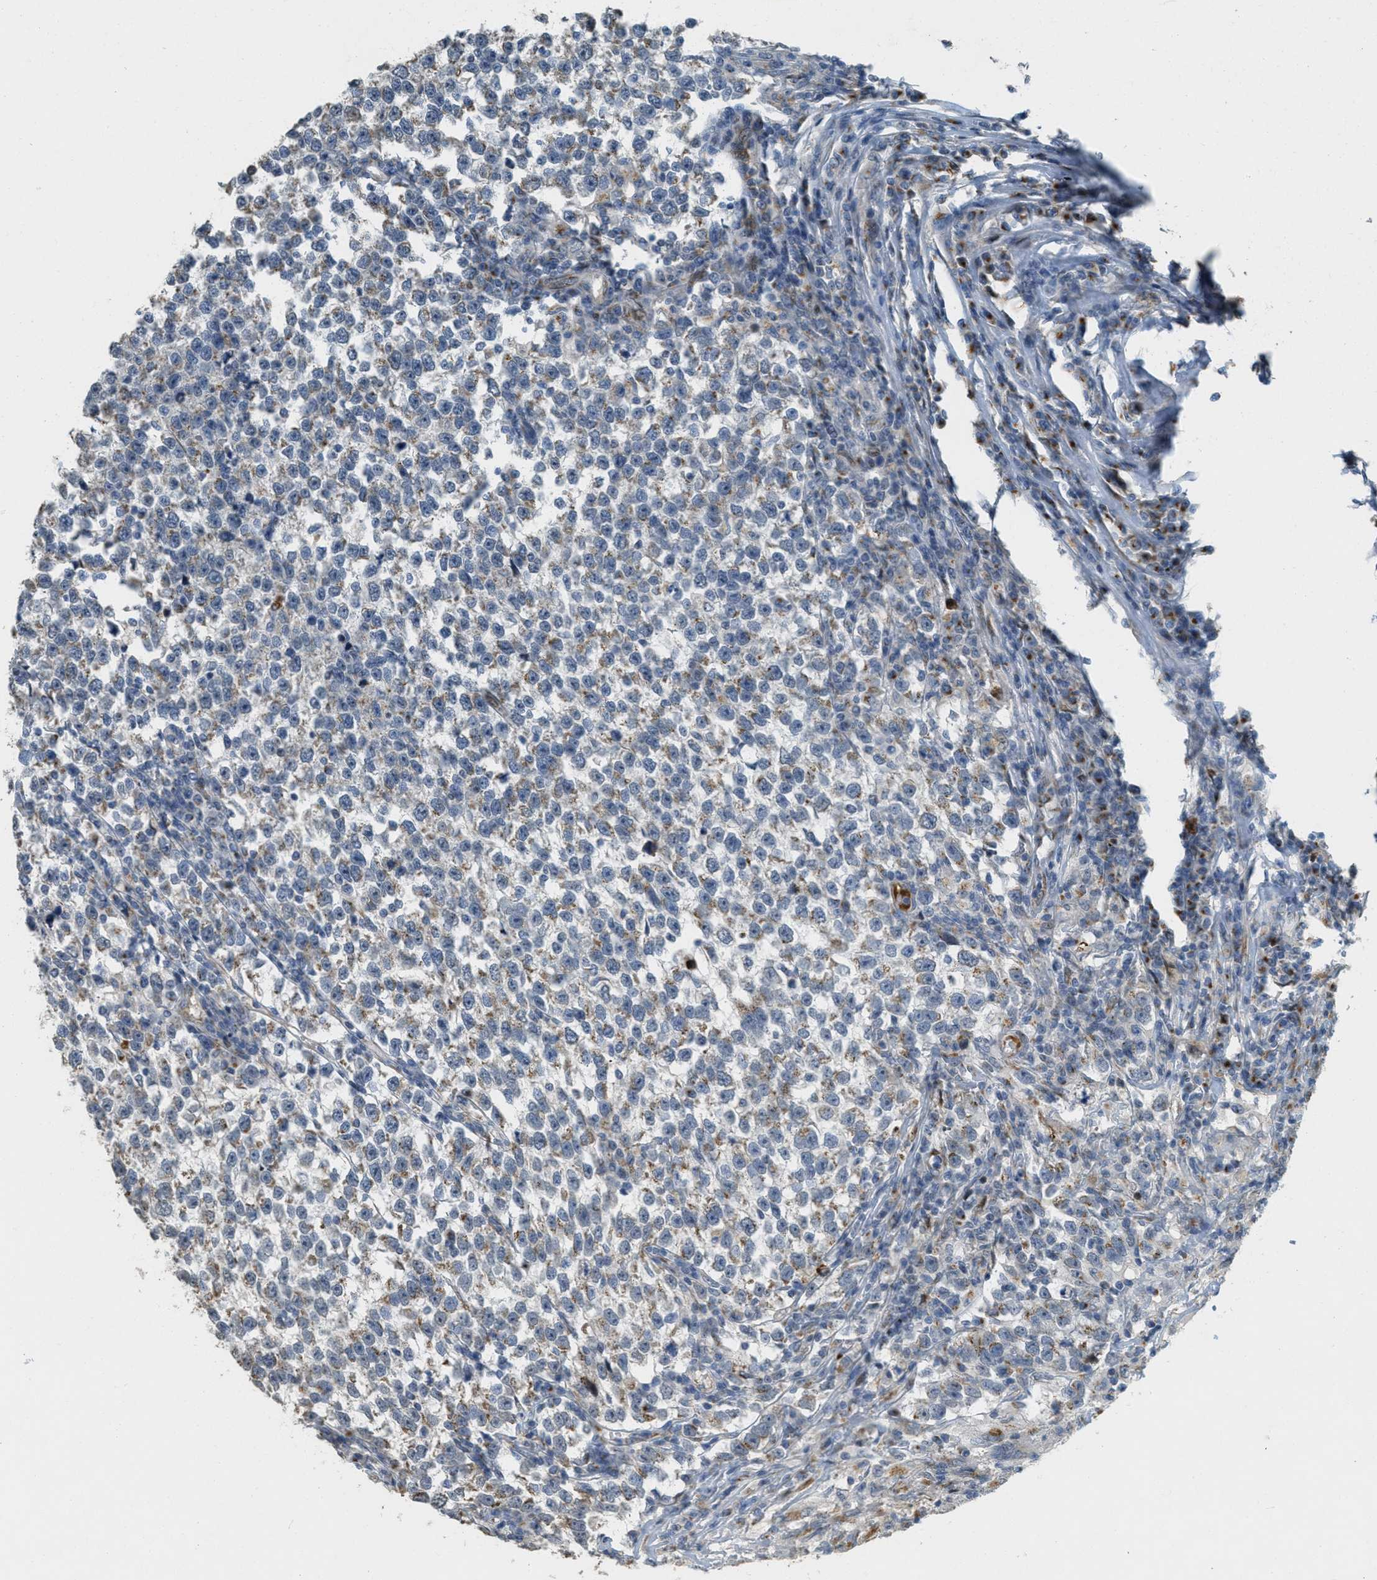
{"staining": {"intensity": "weak", "quantity": "25%-75%", "location": "cytoplasmic/membranous"}, "tissue": "testis cancer", "cell_type": "Tumor cells", "image_type": "cancer", "snomed": [{"axis": "morphology", "description": "Normal tissue, NOS"}, {"axis": "morphology", "description": "Seminoma, NOS"}, {"axis": "topography", "description": "Testis"}], "caption": "IHC of testis cancer (seminoma) displays low levels of weak cytoplasmic/membranous expression in approximately 25%-75% of tumor cells.", "gene": "ZFPL1", "patient": {"sex": "male", "age": 43}}